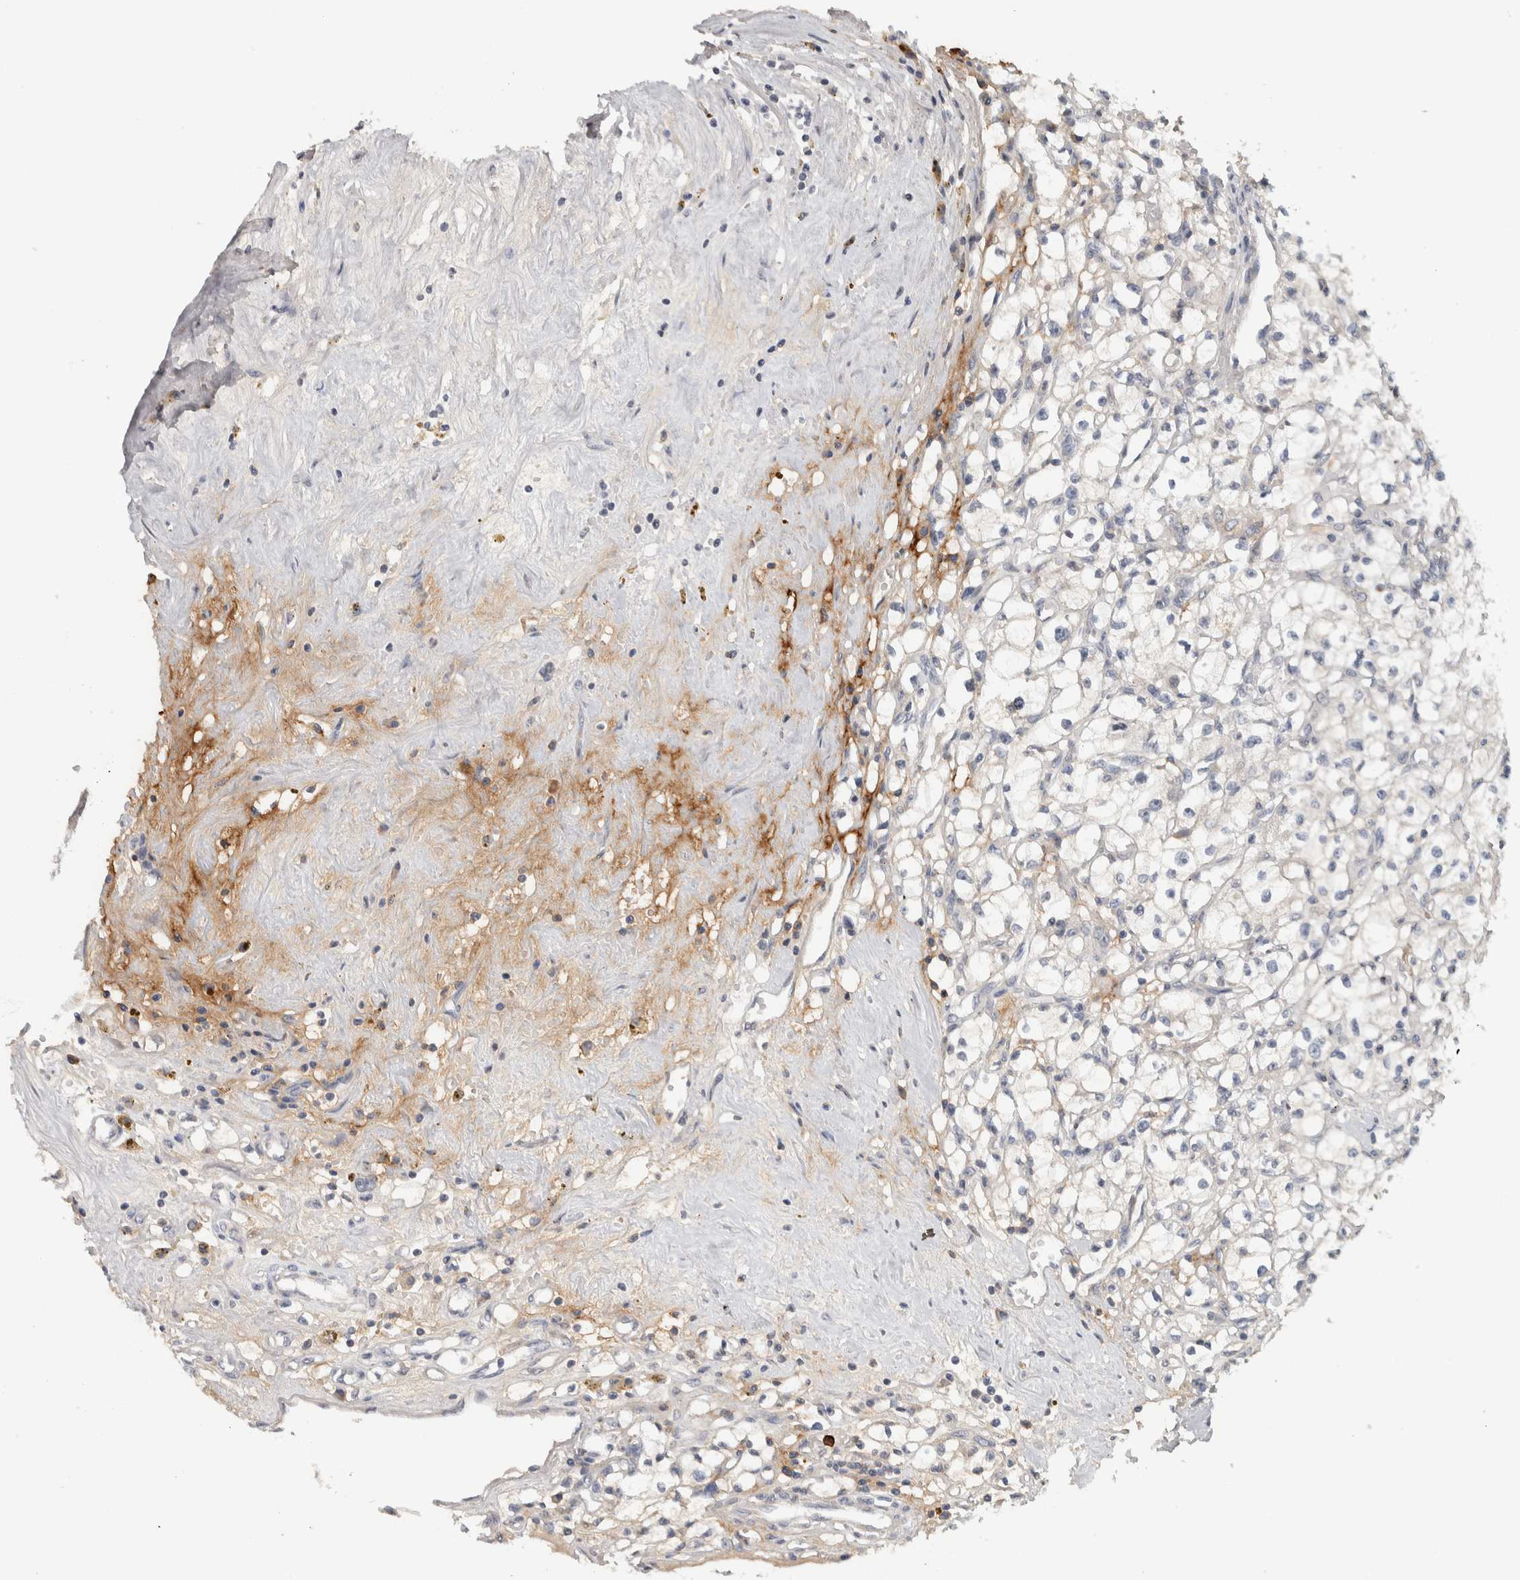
{"staining": {"intensity": "negative", "quantity": "none", "location": "none"}, "tissue": "renal cancer", "cell_type": "Tumor cells", "image_type": "cancer", "snomed": [{"axis": "morphology", "description": "Adenocarcinoma, NOS"}, {"axis": "topography", "description": "Kidney"}], "caption": "Tumor cells are negative for brown protein staining in adenocarcinoma (renal).", "gene": "ADPRM", "patient": {"sex": "male", "age": 56}}